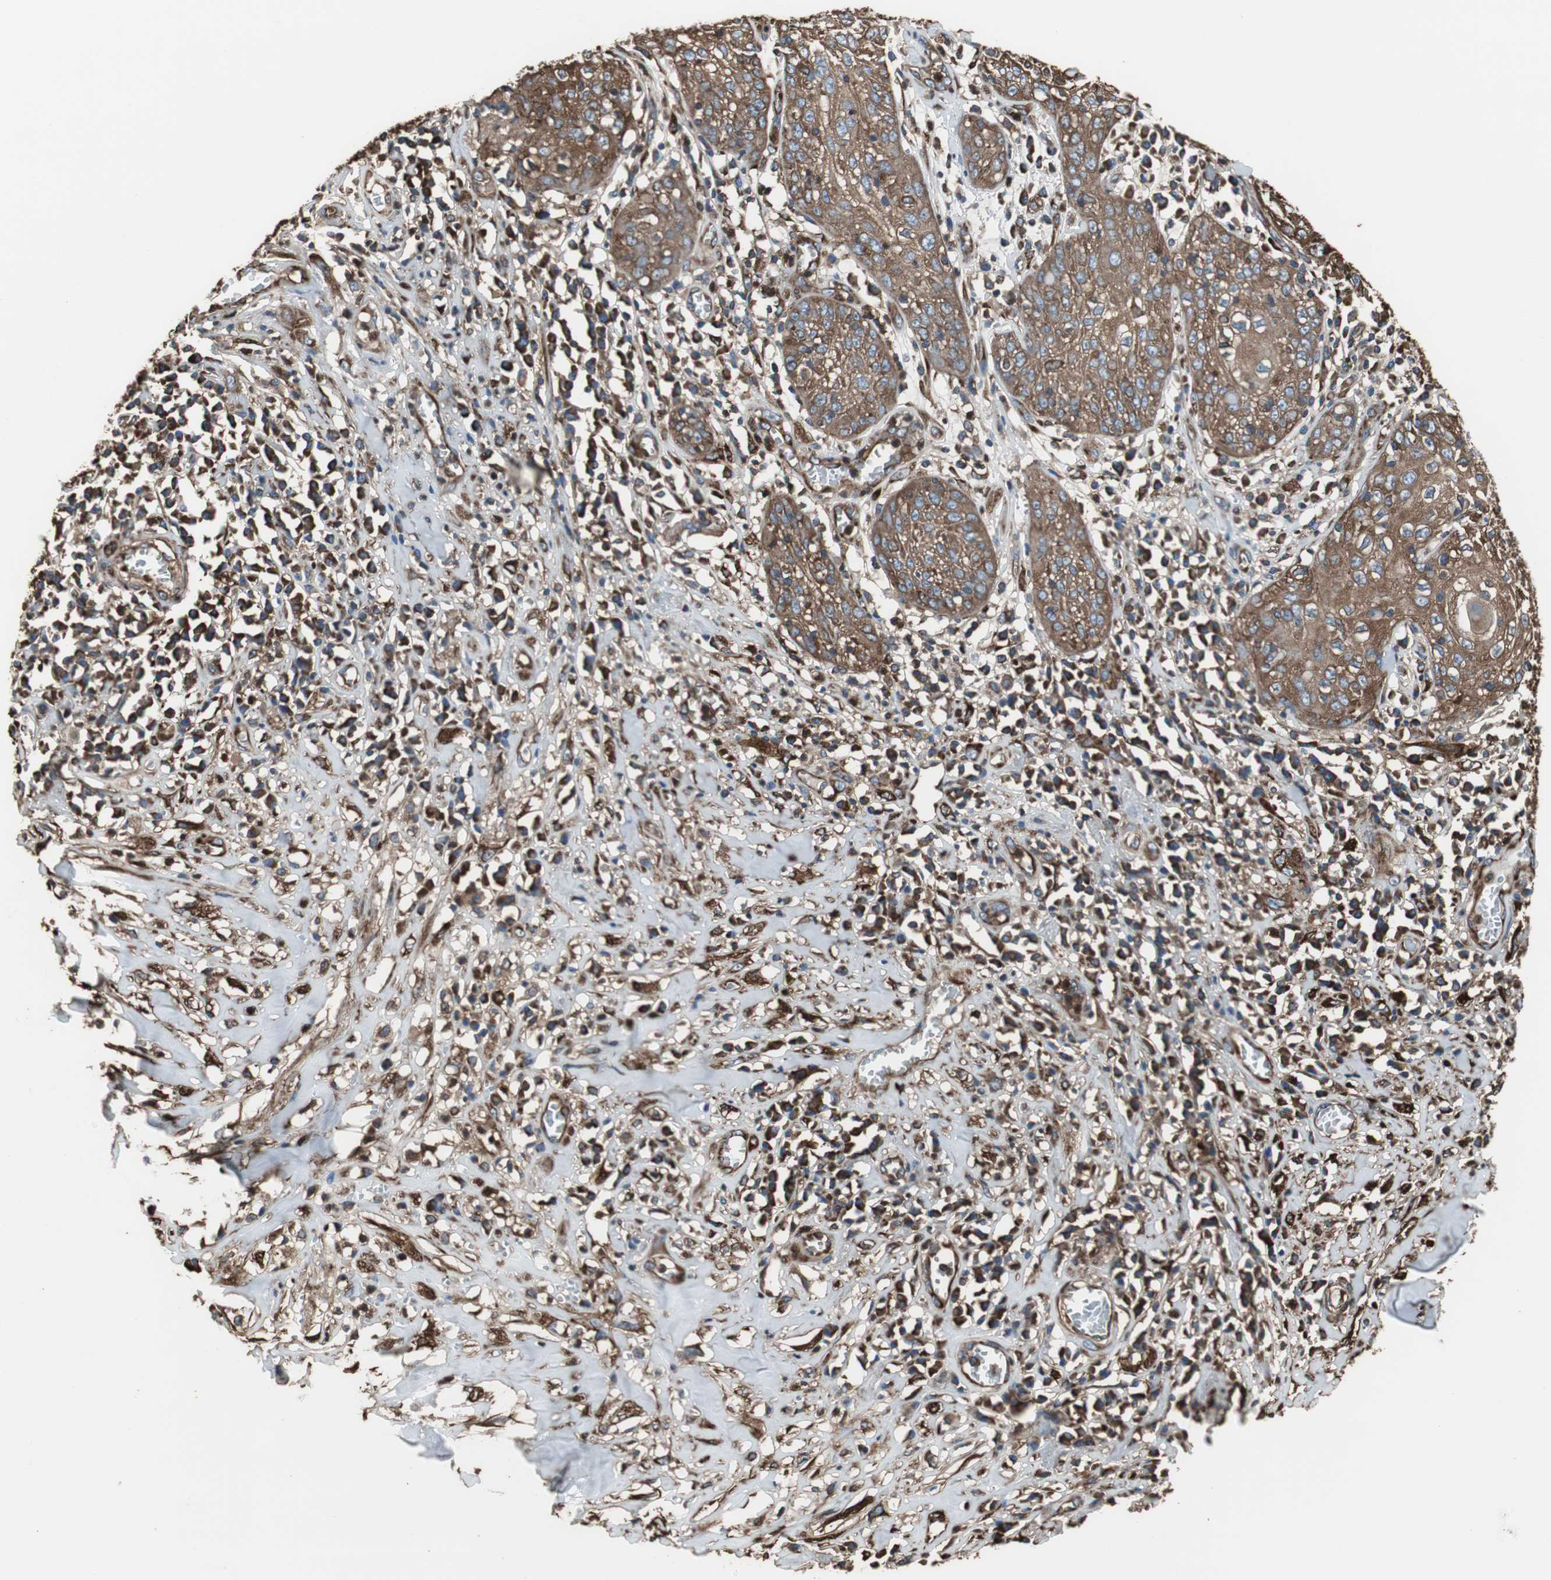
{"staining": {"intensity": "strong", "quantity": ">75%", "location": "cytoplasmic/membranous"}, "tissue": "skin cancer", "cell_type": "Tumor cells", "image_type": "cancer", "snomed": [{"axis": "morphology", "description": "Squamous cell carcinoma, NOS"}, {"axis": "topography", "description": "Skin"}], "caption": "Brown immunohistochemical staining in human skin cancer (squamous cell carcinoma) reveals strong cytoplasmic/membranous expression in approximately >75% of tumor cells.", "gene": "ACTN1", "patient": {"sex": "male", "age": 65}}